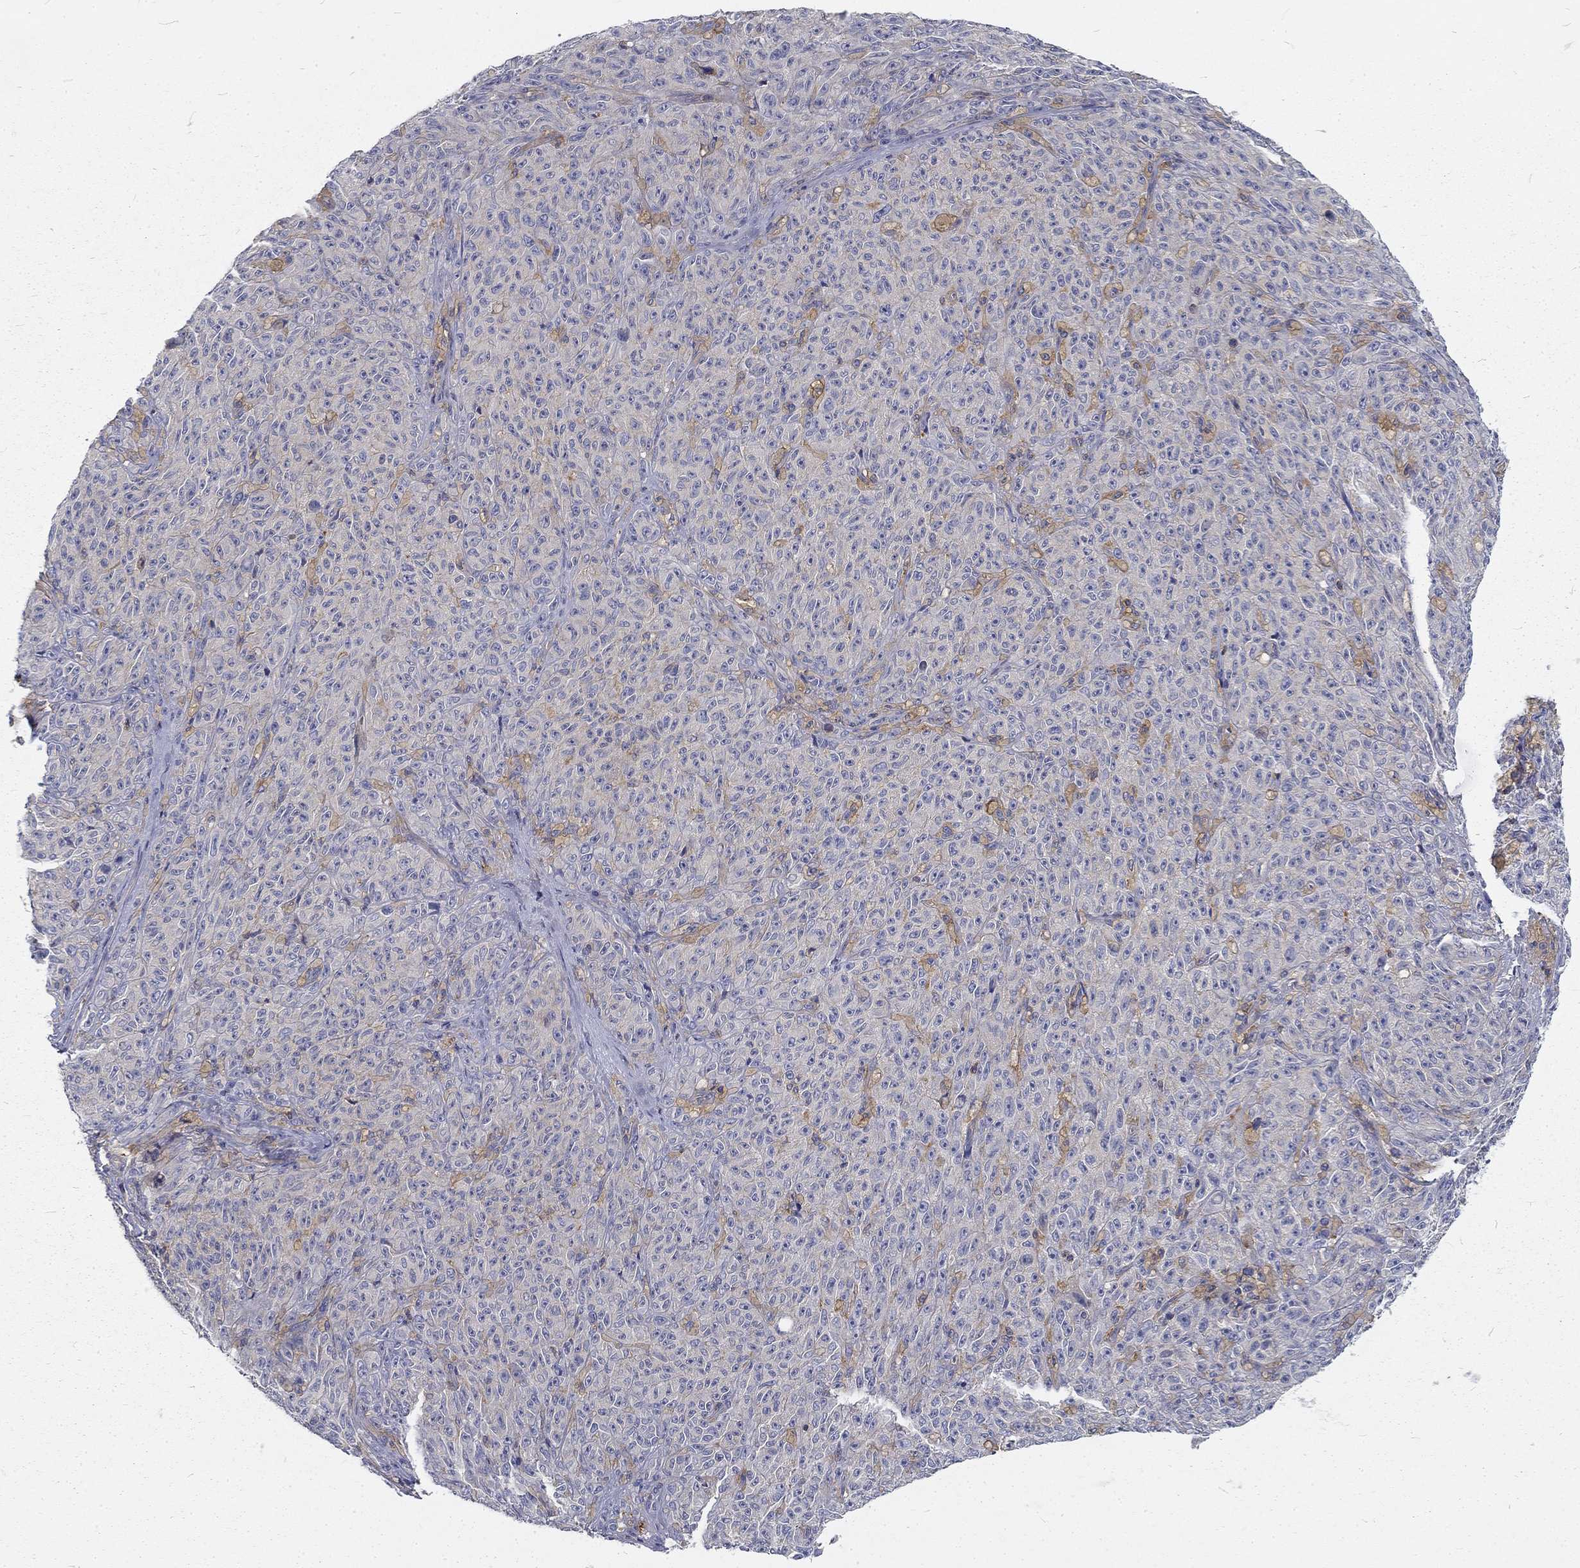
{"staining": {"intensity": "negative", "quantity": "none", "location": "none"}, "tissue": "melanoma", "cell_type": "Tumor cells", "image_type": "cancer", "snomed": [{"axis": "morphology", "description": "Malignant melanoma, NOS"}, {"axis": "topography", "description": "Skin"}], "caption": "This is a image of IHC staining of malignant melanoma, which shows no positivity in tumor cells. Brightfield microscopy of immunohistochemistry (IHC) stained with DAB (3,3'-diaminobenzidine) (brown) and hematoxylin (blue), captured at high magnification.", "gene": "MTMR11", "patient": {"sex": "female", "age": 82}}